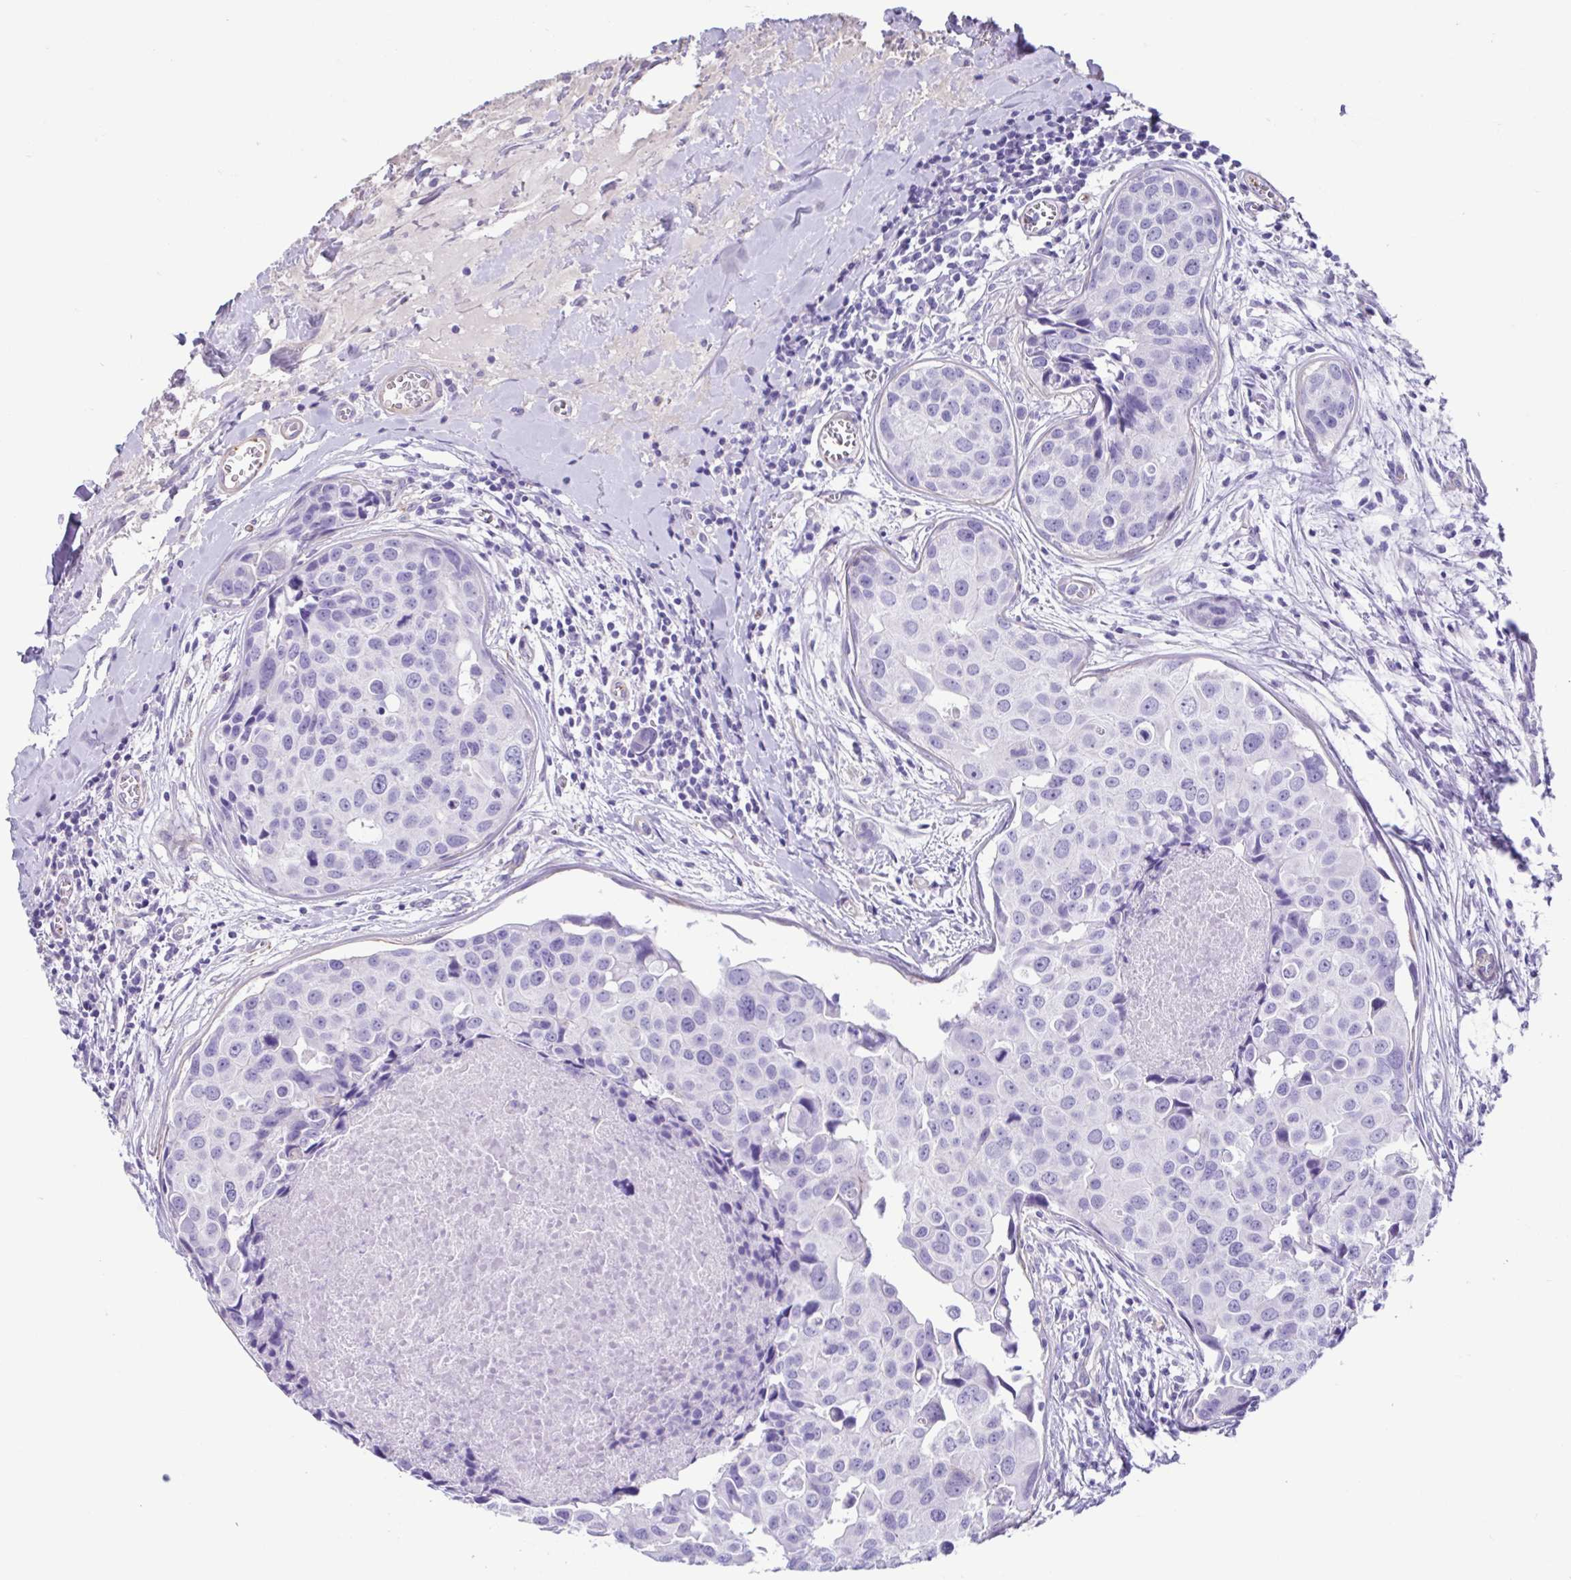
{"staining": {"intensity": "negative", "quantity": "none", "location": "none"}, "tissue": "breast cancer", "cell_type": "Tumor cells", "image_type": "cancer", "snomed": [{"axis": "morphology", "description": "Duct carcinoma"}, {"axis": "topography", "description": "Breast"}], "caption": "The photomicrograph demonstrates no significant positivity in tumor cells of breast cancer (invasive ductal carcinoma).", "gene": "CYP11B1", "patient": {"sex": "female", "age": 24}}